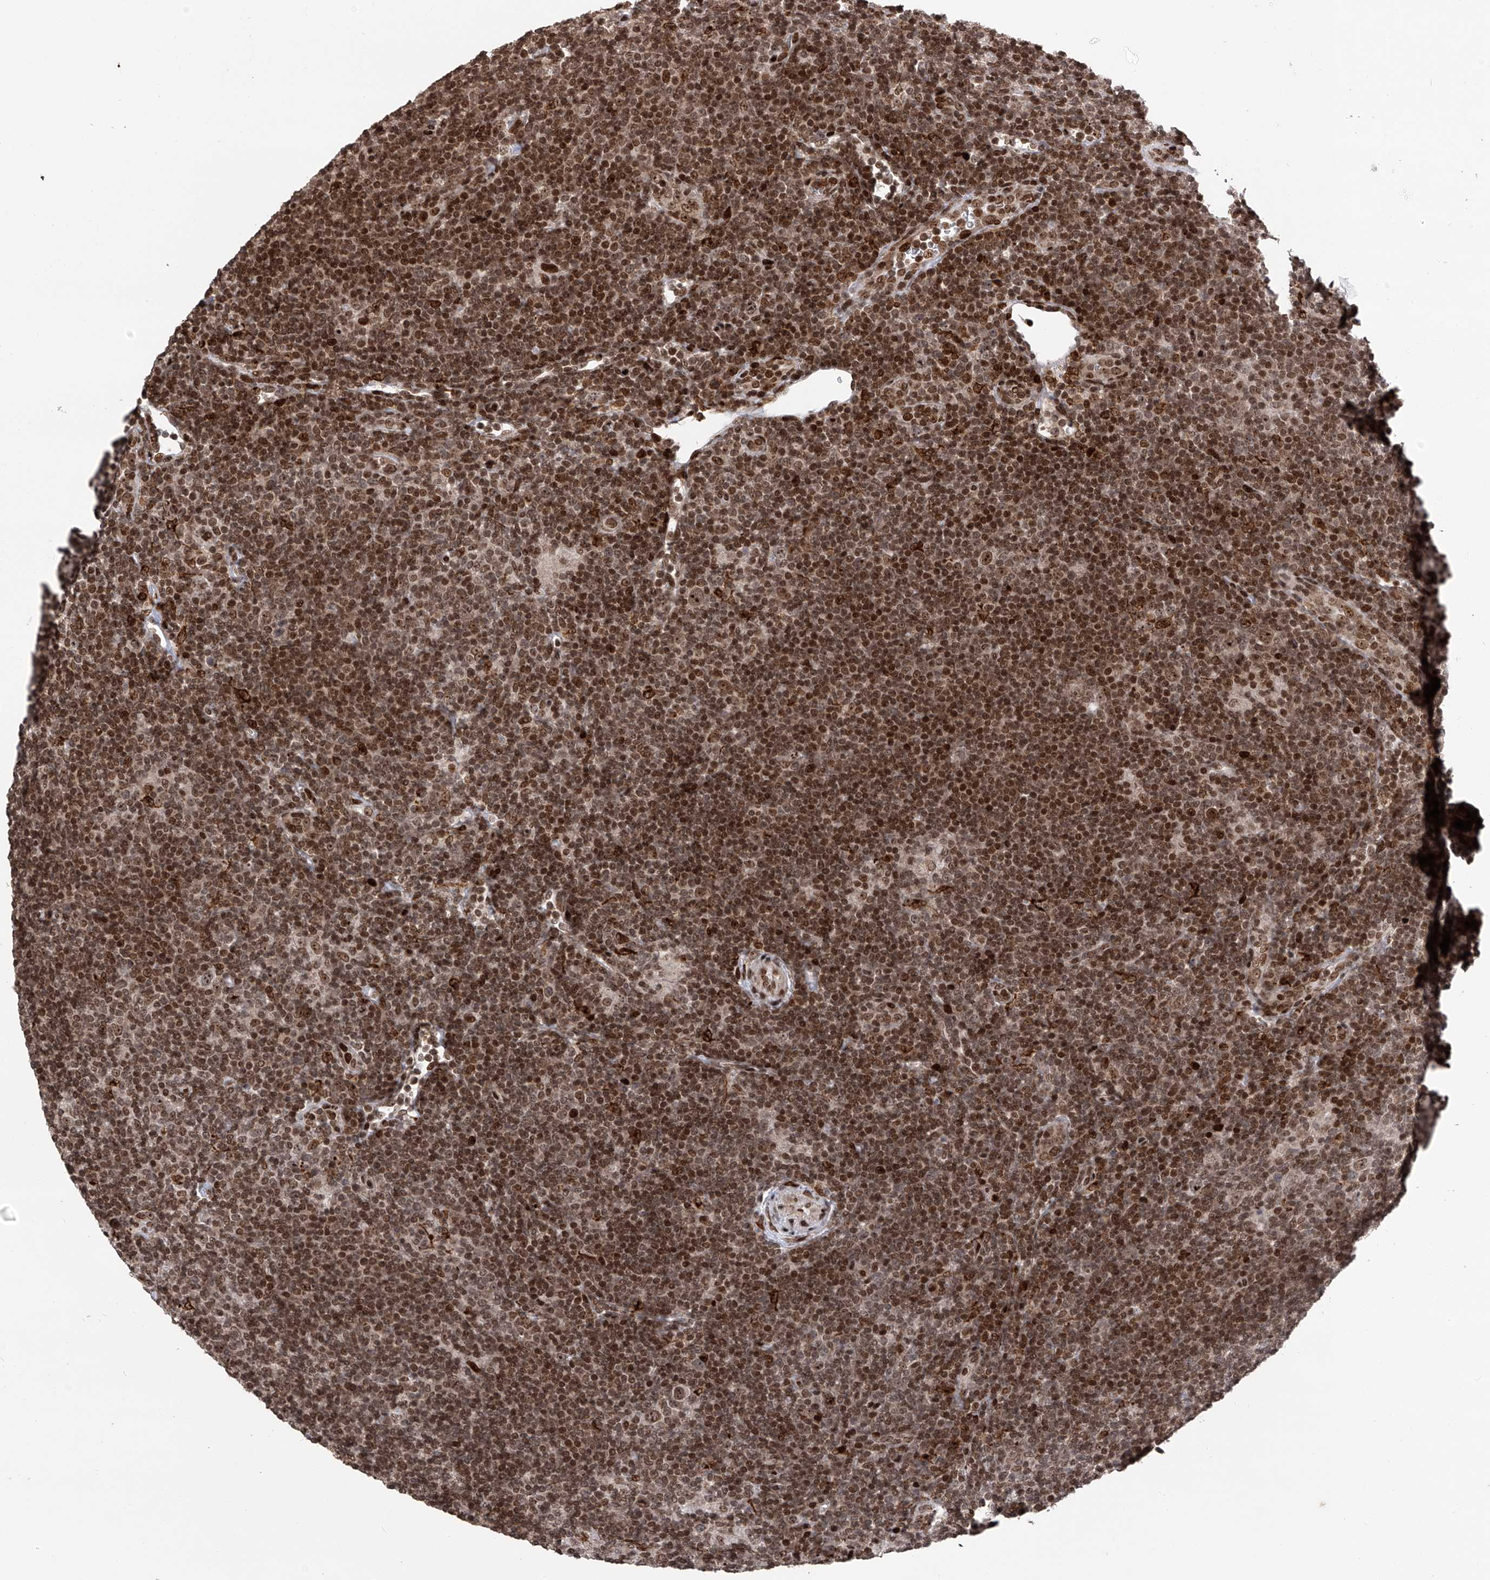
{"staining": {"intensity": "moderate", "quantity": ">75%", "location": "nuclear"}, "tissue": "lymphoma", "cell_type": "Tumor cells", "image_type": "cancer", "snomed": [{"axis": "morphology", "description": "Hodgkin's disease, NOS"}, {"axis": "topography", "description": "Lymph node"}], "caption": "This histopathology image shows lymphoma stained with immunohistochemistry (IHC) to label a protein in brown. The nuclear of tumor cells show moderate positivity for the protein. Nuclei are counter-stained blue.", "gene": "PAK1IP1", "patient": {"sex": "female", "age": 57}}